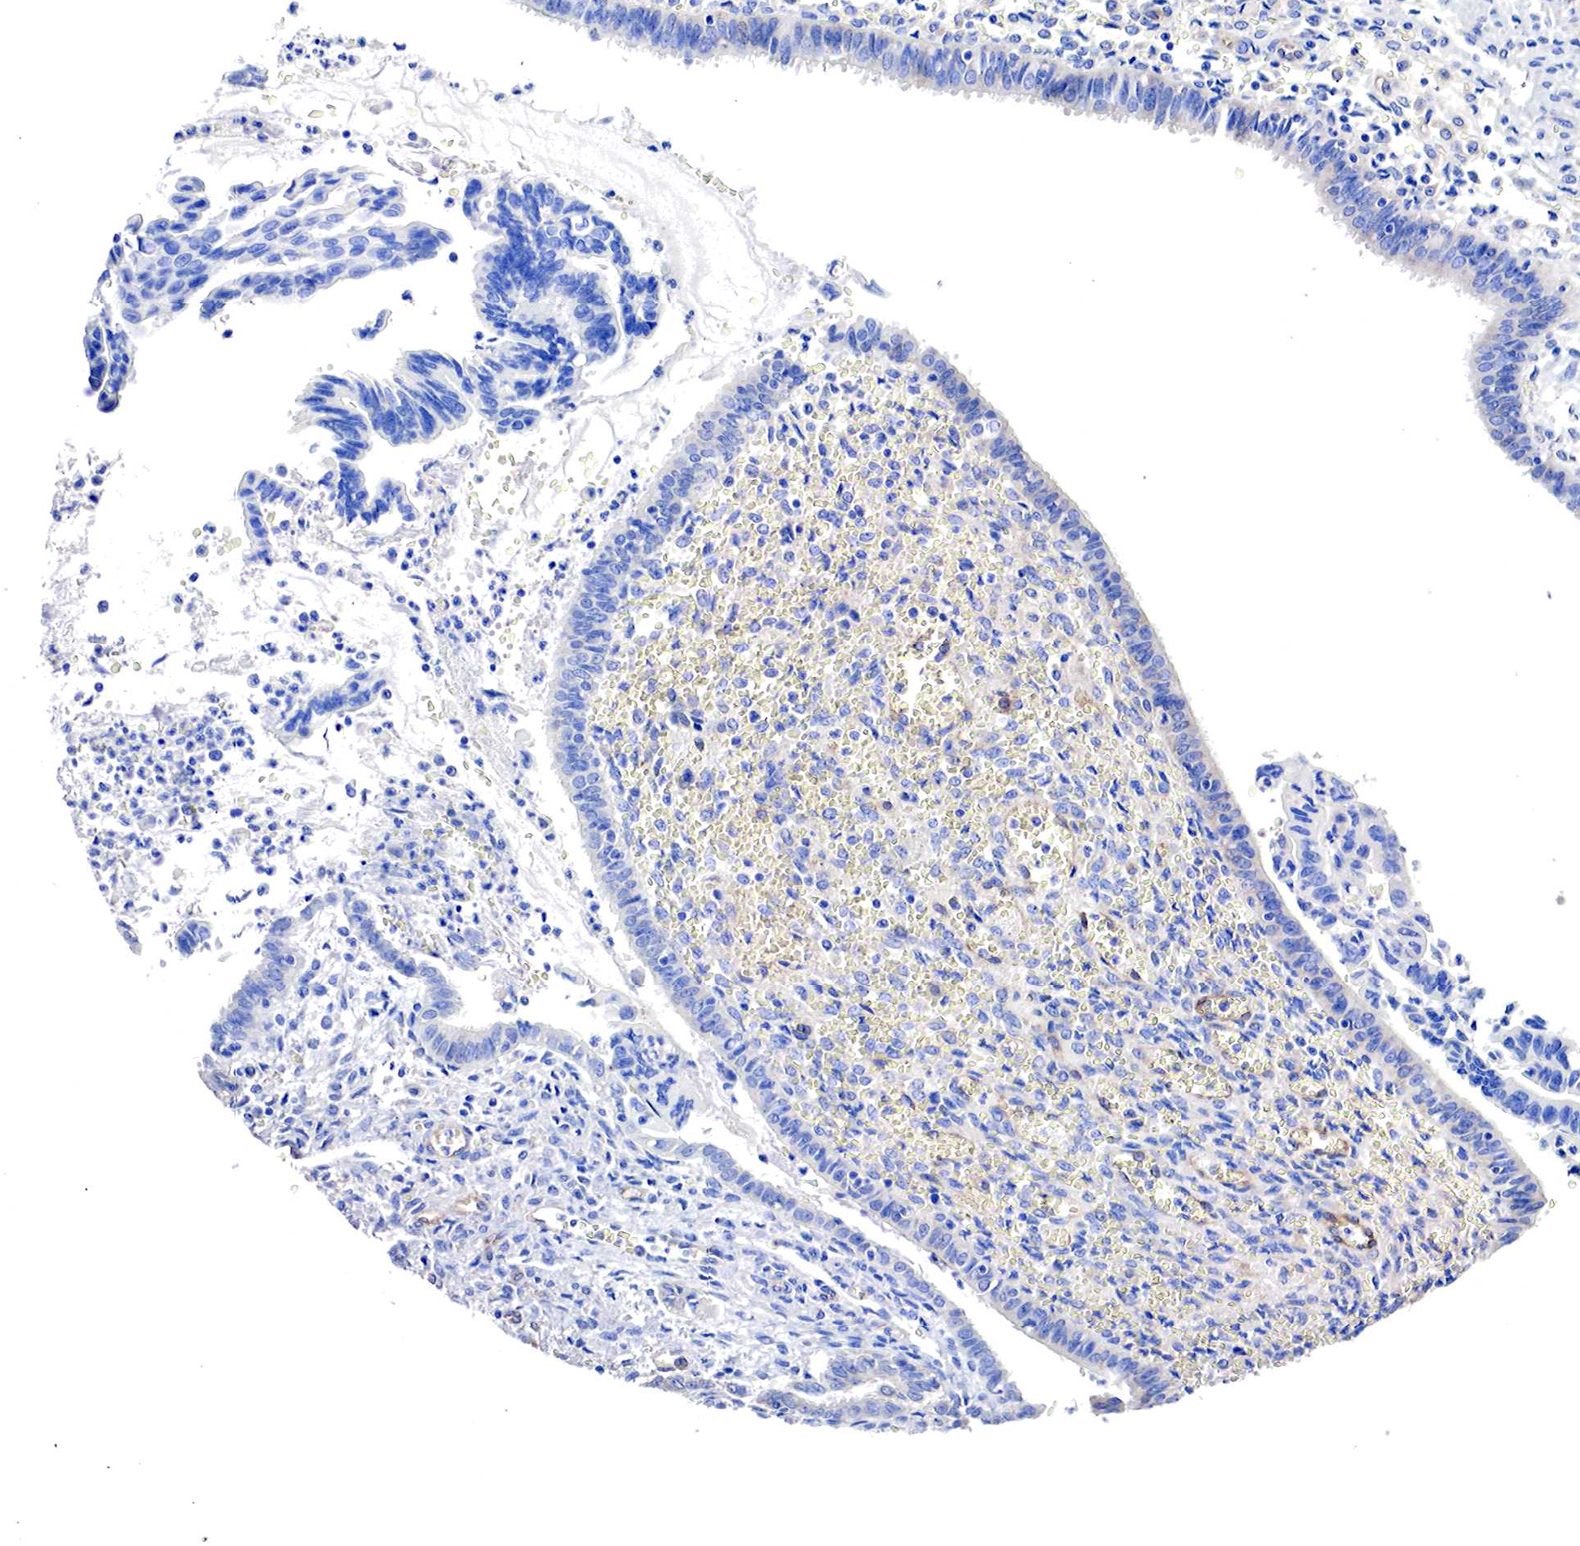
{"staining": {"intensity": "negative", "quantity": "none", "location": "none"}, "tissue": "cervical cancer", "cell_type": "Tumor cells", "image_type": "cancer", "snomed": [{"axis": "morphology", "description": "Normal tissue, NOS"}, {"axis": "morphology", "description": "Adenocarcinoma, NOS"}, {"axis": "topography", "description": "Cervix"}], "caption": "This is an IHC histopathology image of cervical adenocarcinoma. There is no expression in tumor cells.", "gene": "RDX", "patient": {"sex": "female", "age": 34}}